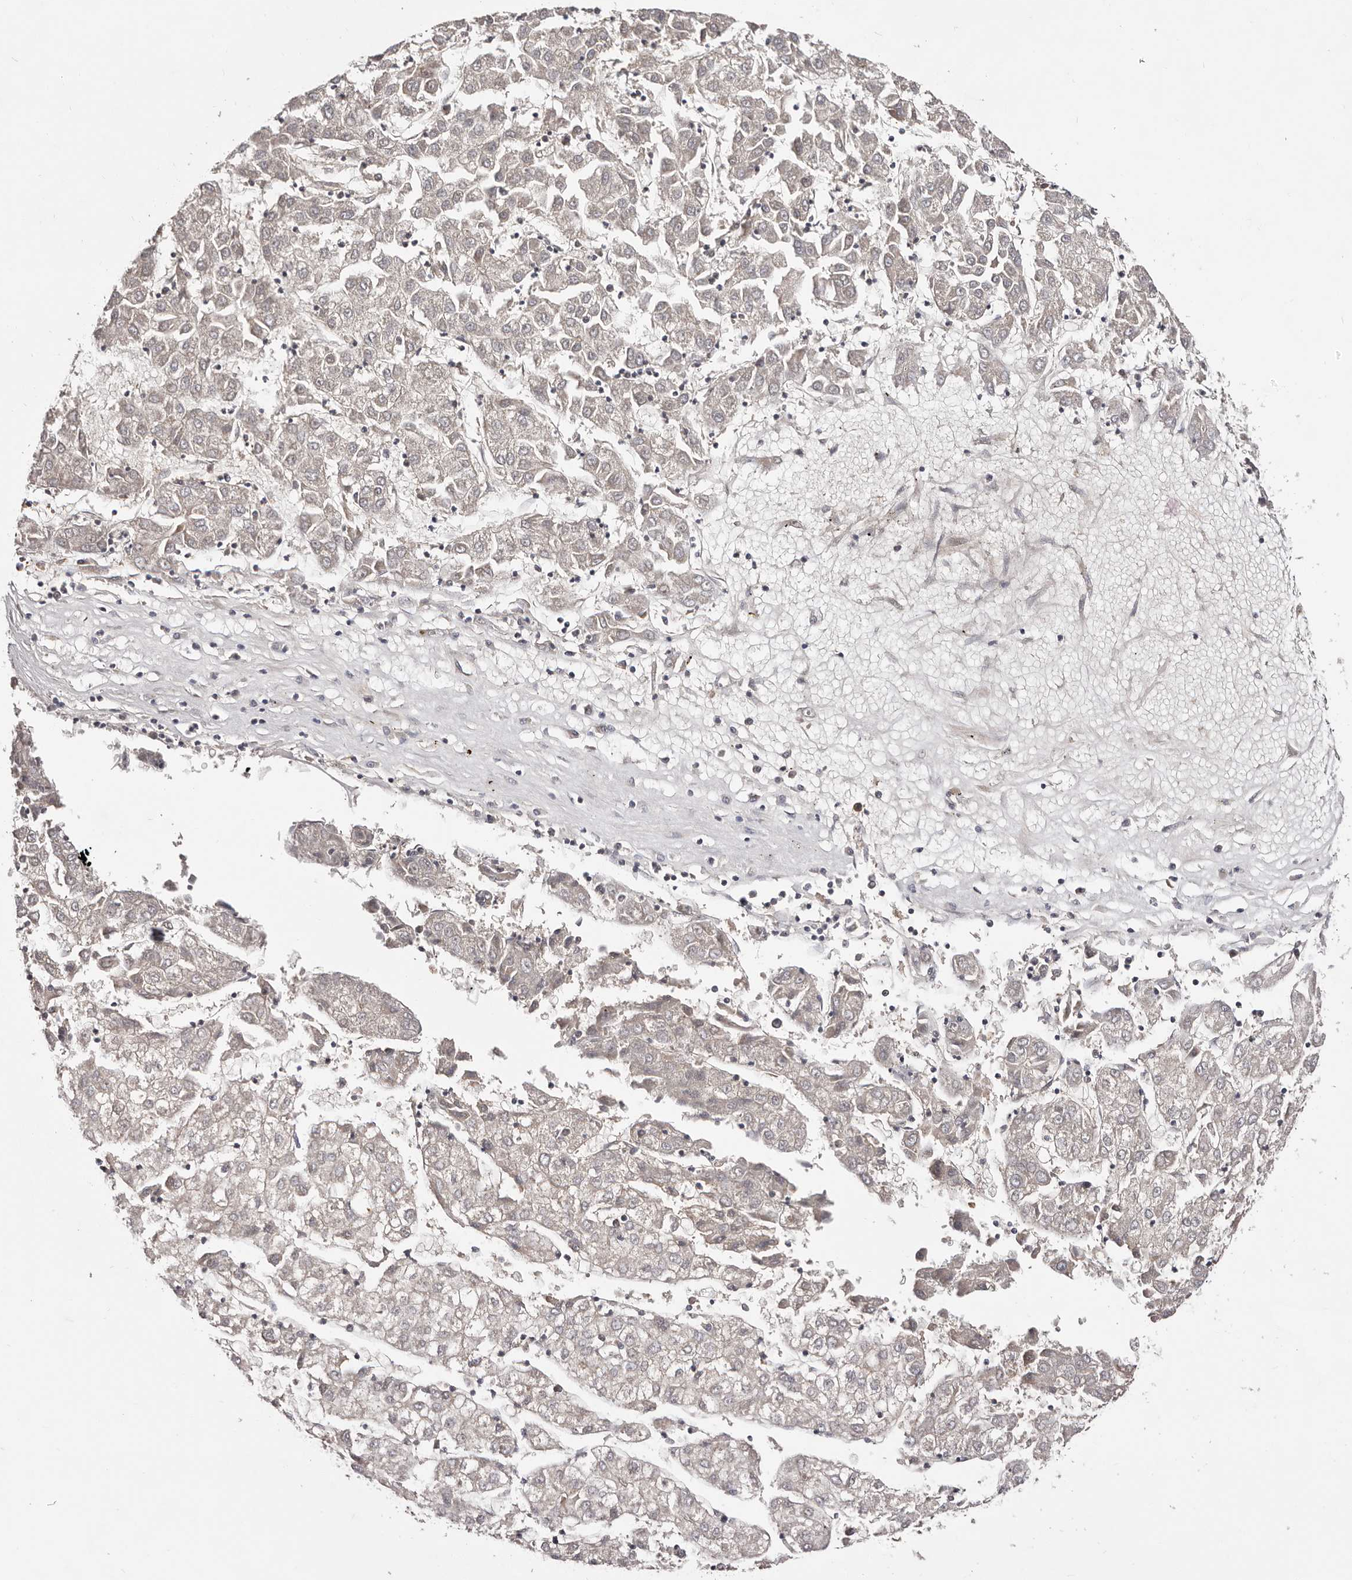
{"staining": {"intensity": "negative", "quantity": "none", "location": "none"}, "tissue": "liver cancer", "cell_type": "Tumor cells", "image_type": "cancer", "snomed": [{"axis": "morphology", "description": "Carcinoma, Hepatocellular, NOS"}, {"axis": "topography", "description": "Liver"}], "caption": "A high-resolution micrograph shows immunohistochemistry (IHC) staining of hepatocellular carcinoma (liver), which reveals no significant expression in tumor cells. Brightfield microscopy of immunohistochemistry (IHC) stained with DAB (3,3'-diaminobenzidine) (brown) and hematoxylin (blue), captured at high magnification.", "gene": "EGR3", "patient": {"sex": "male", "age": 72}}